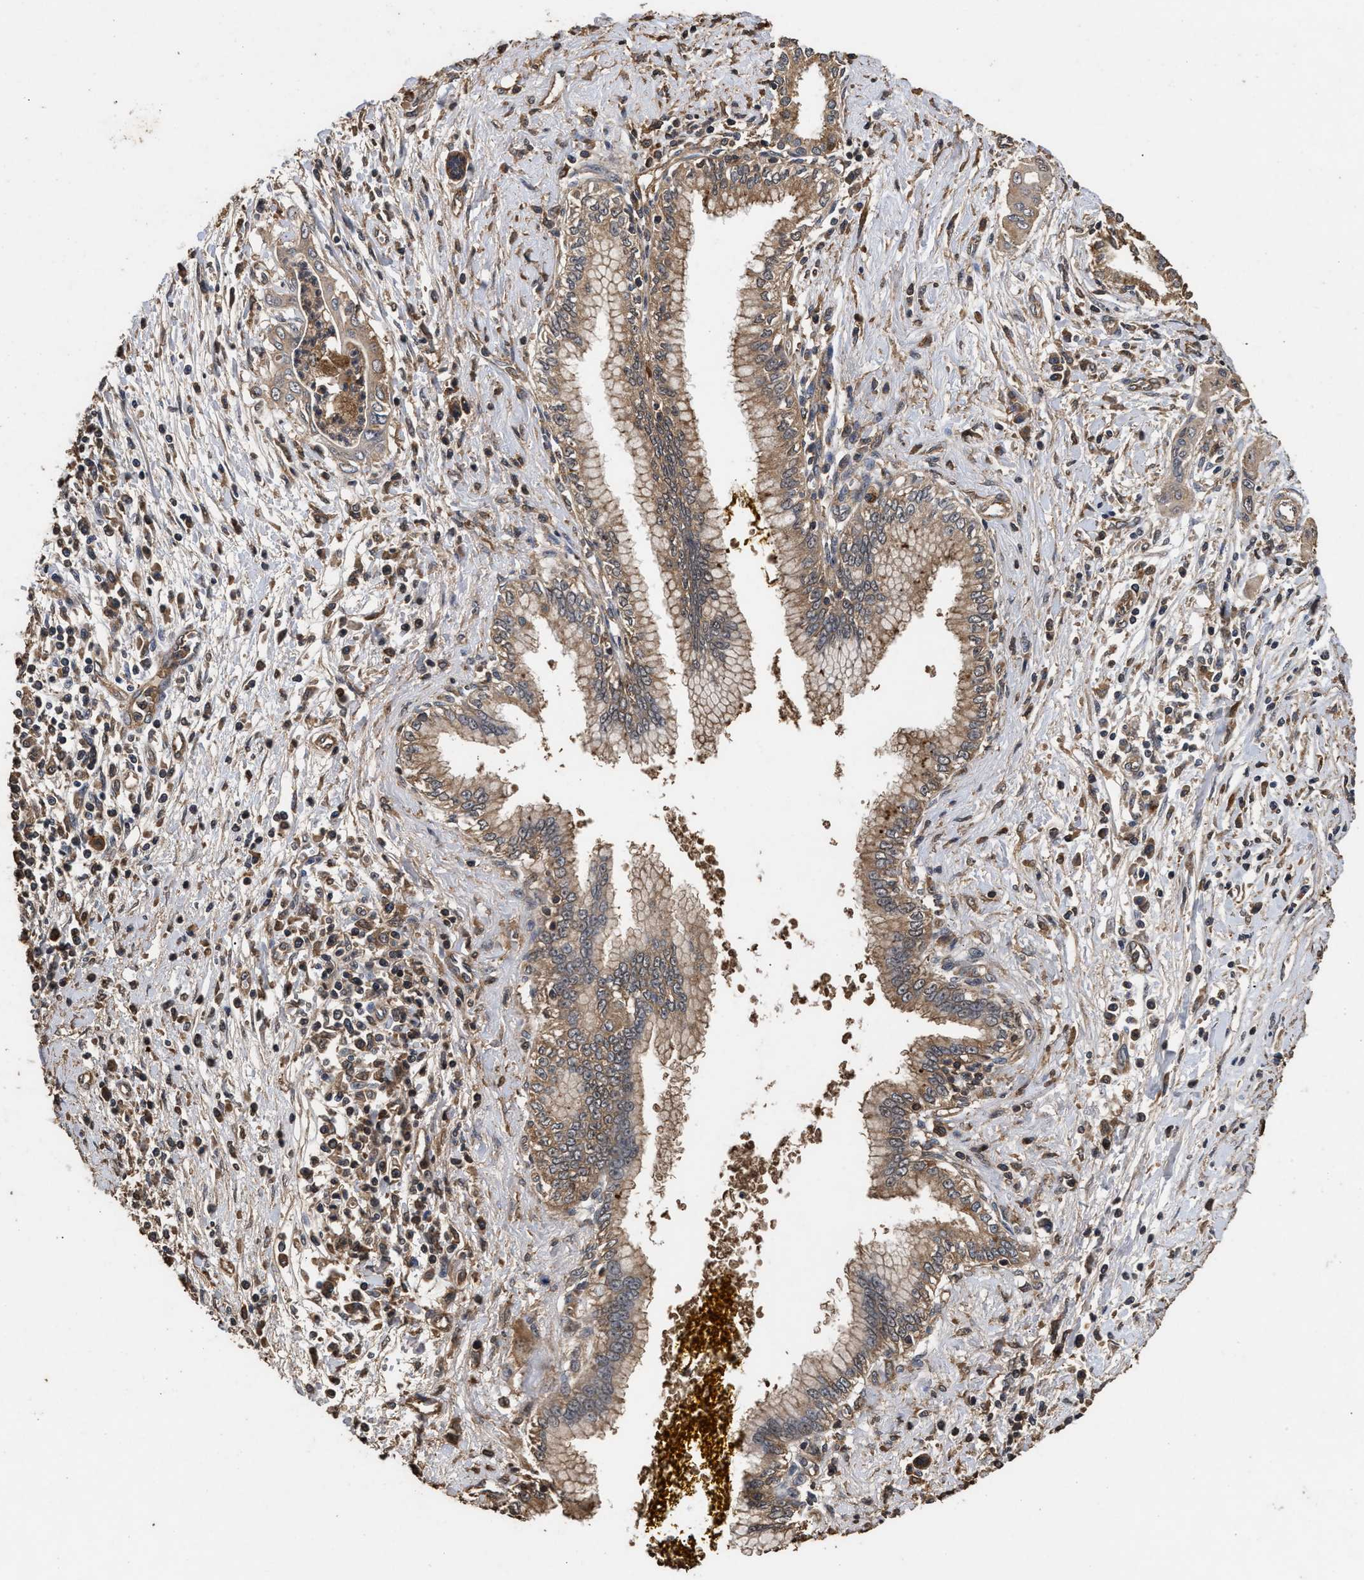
{"staining": {"intensity": "weak", "quantity": ">75%", "location": "cytoplasmic/membranous"}, "tissue": "pancreatic cancer", "cell_type": "Tumor cells", "image_type": "cancer", "snomed": [{"axis": "morphology", "description": "Adenocarcinoma, NOS"}, {"axis": "topography", "description": "Pancreas"}], "caption": "High-magnification brightfield microscopy of pancreatic cancer stained with DAB (3,3'-diaminobenzidine) (brown) and counterstained with hematoxylin (blue). tumor cells exhibit weak cytoplasmic/membranous staining is identified in about>75% of cells. Ihc stains the protein in brown and the nuclei are stained blue.", "gene": "KYAT1", "patient": {"sex": "male", "age": 58}}